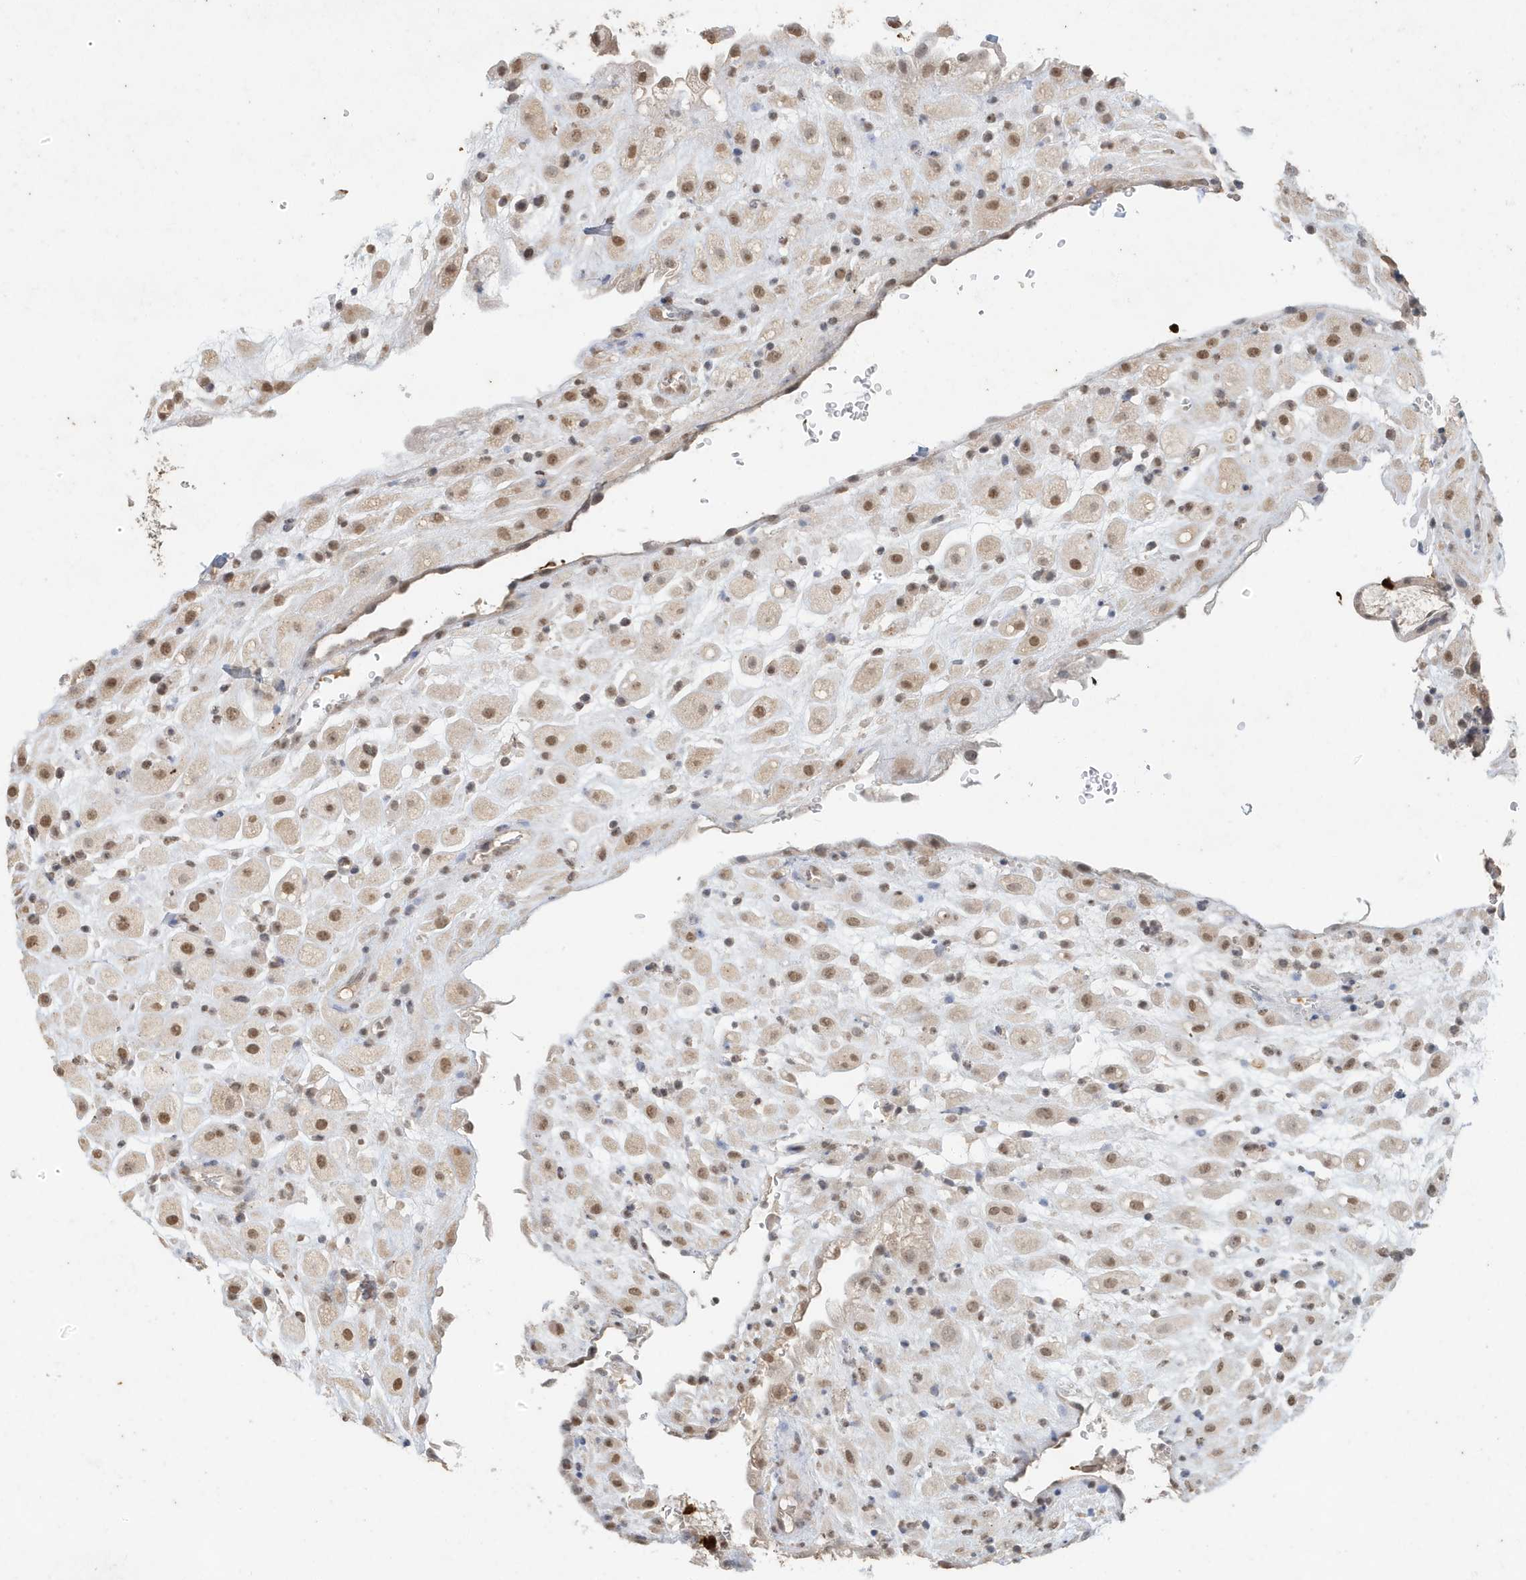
{"staining": {"intensity": "moderate", "quantity": ">75%", "location": "nuclear"}, "tissue": "placenta", "cell_type": "Decidual cells", "image_type": "normal", "snomed": [{"axis": "morphology", "description": "Normal tissue, NOS"}, {"axis": "topography", "description": "Placenta"}], "caption": "Decidual cells demonstrate moderate nuclear positivity in about >75% of cells in benign placenta.", "gene": "DEFA1", "patient": {"sex": "female", "age": 35}}